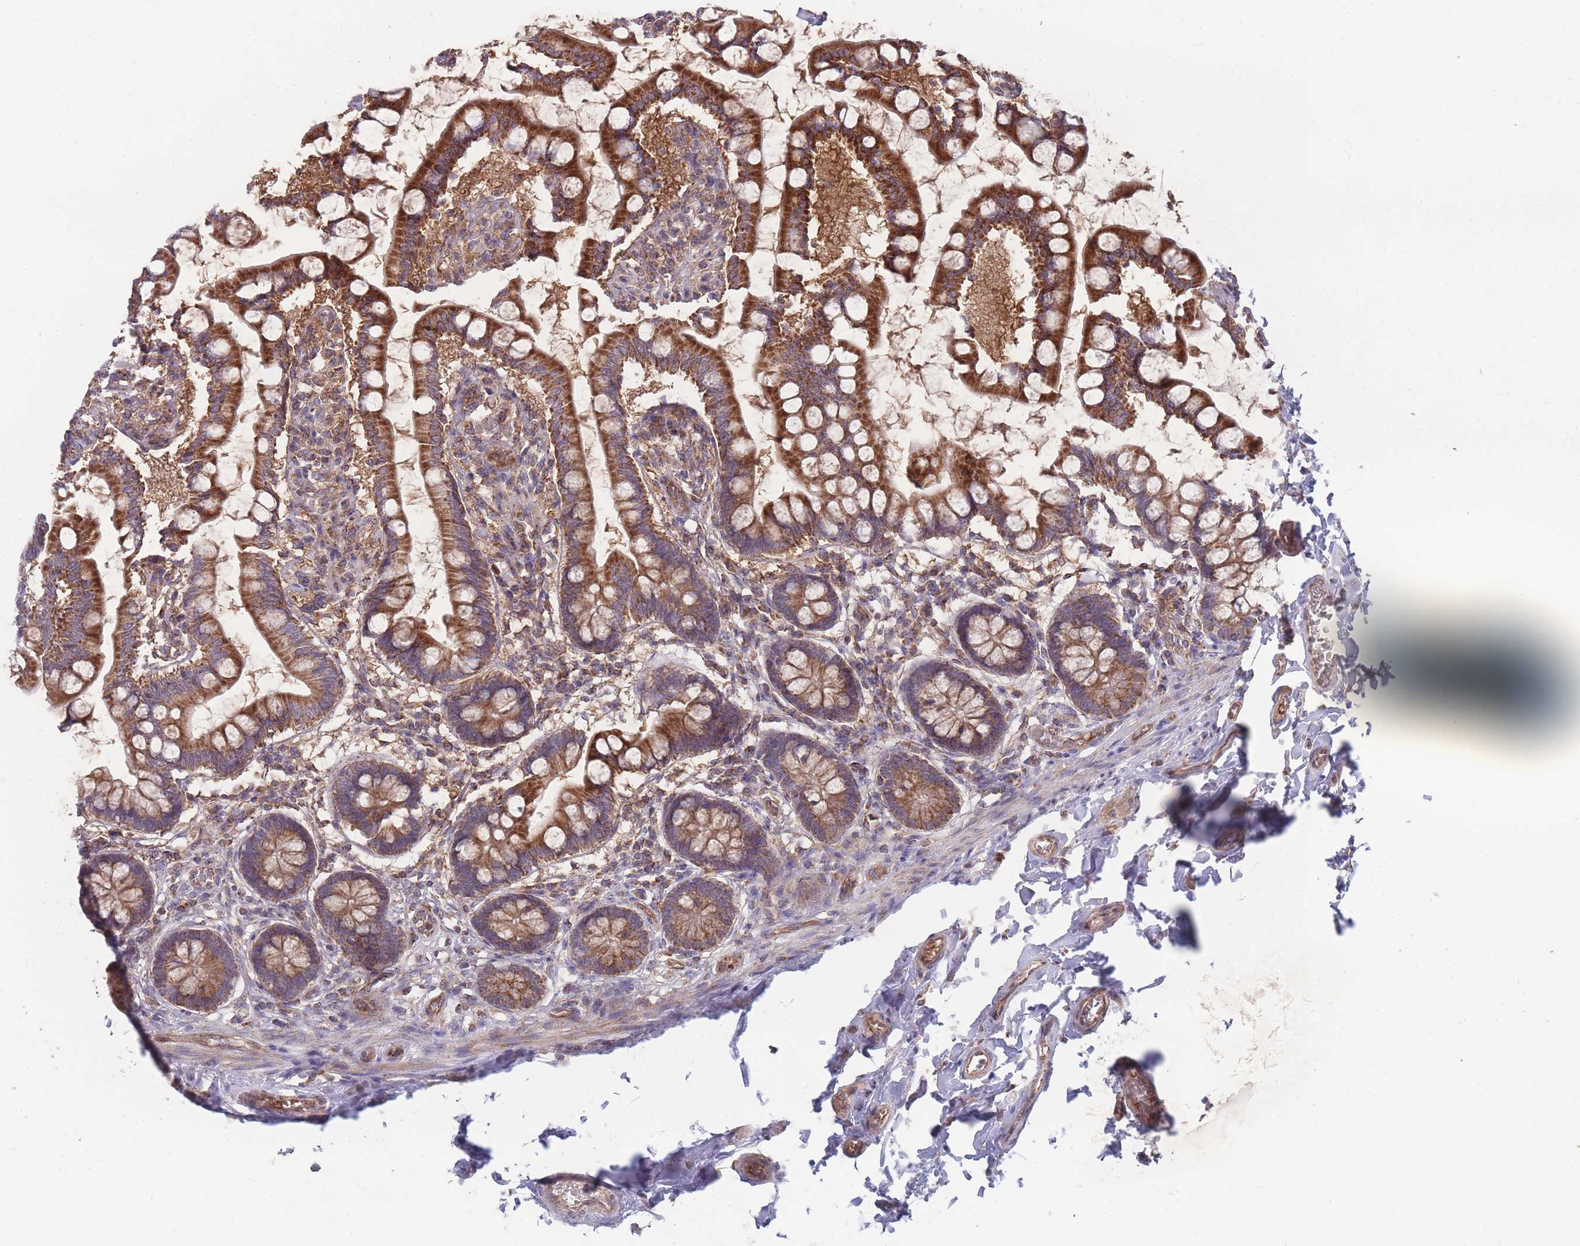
{"staining": {"intensity": "strong", "quantity": ">75%", "location": "cytoplasmic/membranous"}, "tissue": "small intestine", "cell_type": "Glandular cells", "image_type": "normal", "snomed": [{"axis": "morphology", "description": "Normal tissue, NOS"}, {"axis": "topography", "description": "Small intestine"}], "caption": "Immunohistochemistry staining of unremarkable small intestine, which shows high levels of strong cytoplasmic/membranous staining in about >75% of glandular cells indicating strong cytoplasmic/membranous protein expression. The staining was performed using DAB (3,3'-diaminobenzidine) (brown) for protein detection and nuclei were counterstained in hematoxylin (blue).", "gene": "SLC35B4", "patient": {"sex": "male", "age": 52}}